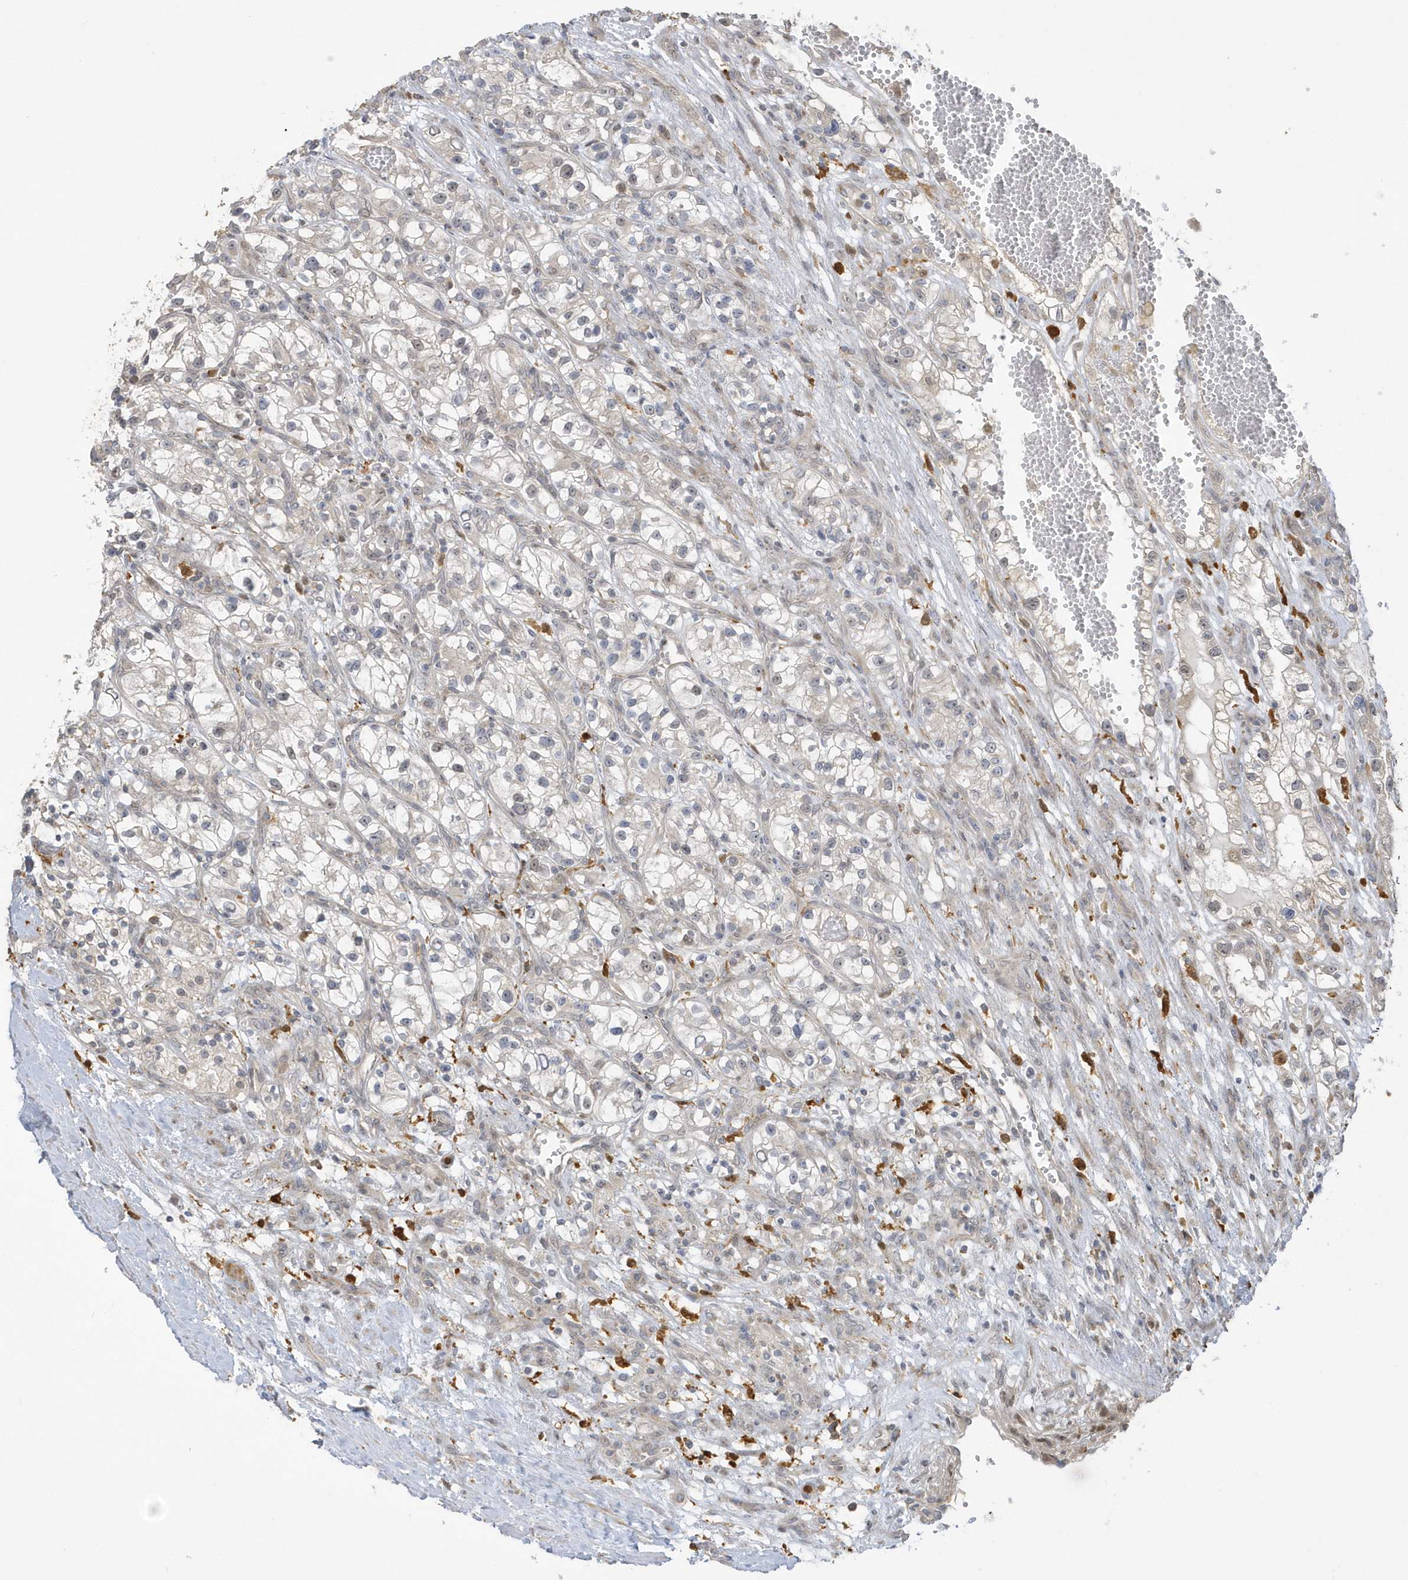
{"staining": {"intensity": "negative", "quantity": "none", "location": "none"}, "tissue": "renal cancer", "cell_type": "Tumor cells", "image_type": "cancer", "snomed": [{"axis": "morphology", "description": "Adenocarcinoma, NOS"}, {"axis": "topography", "description": "Kidney"}], "caption": "Immunohistochemistry of human adenocarcinoma (renal) displays no staining in tumor cells.", "gene": "NAF1", "patient": {"sex": "female", "age": 57}}